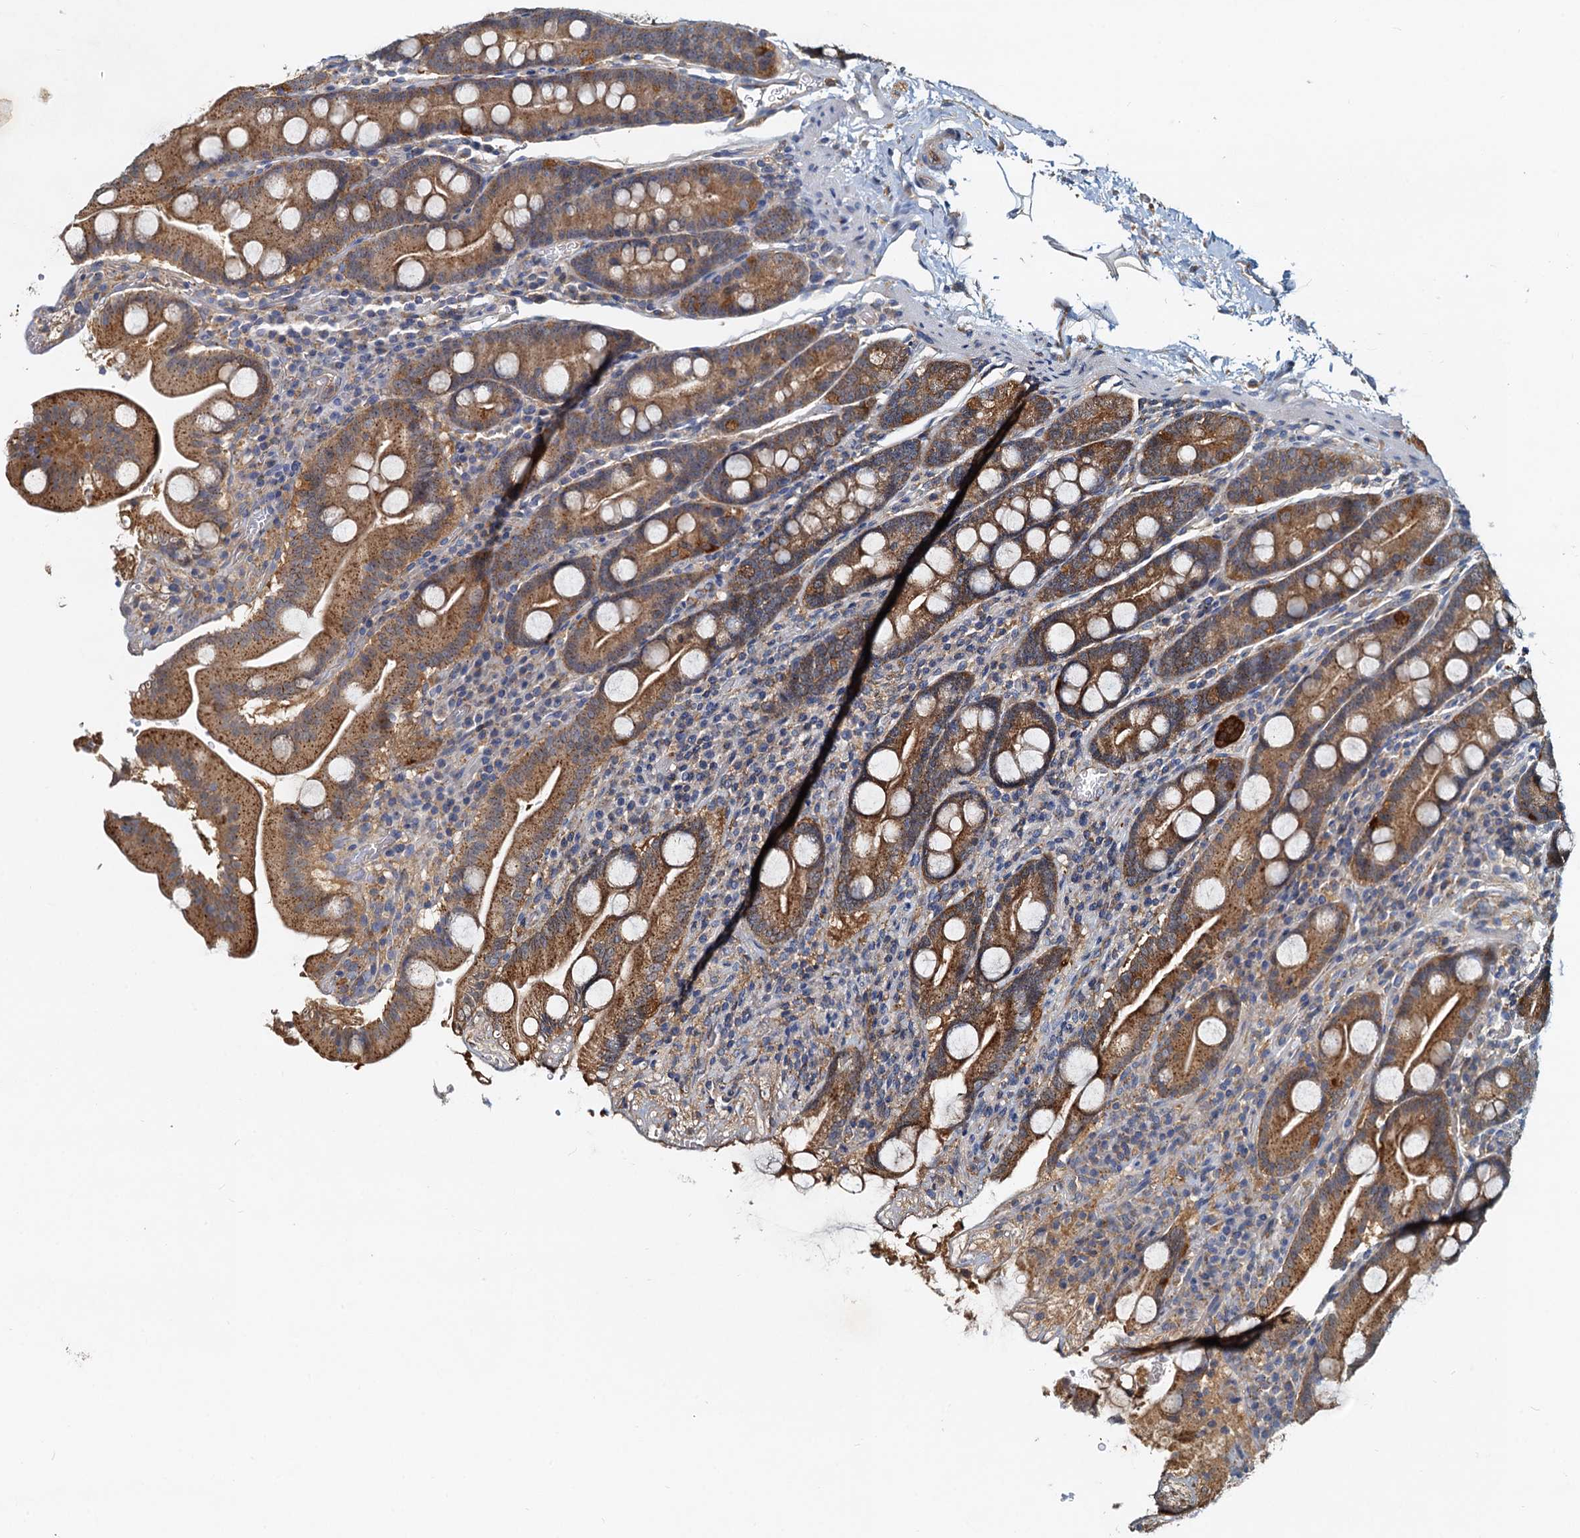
{"staining": {"intensity": "moderate", "quantity": ">75%", "location": "cytoplasmic/membranous"}, "tissue": "duodenum", "cell_type": "Glandular cells", "image_type": "normal", "snomed": [{"axis": "morphology", "description": "Normal tissue, NOS"}, {"axis": "topography", "description": "Duodenum"}], "caption": "Immunohistochemistry of unremarkable human duodenum displays medium levels of moderate cytoplasmic/membranous expression in approximately >75% of glandular cells.", "gene": "TOLLIP", "patient": {"sex": "male", "age": 35}}